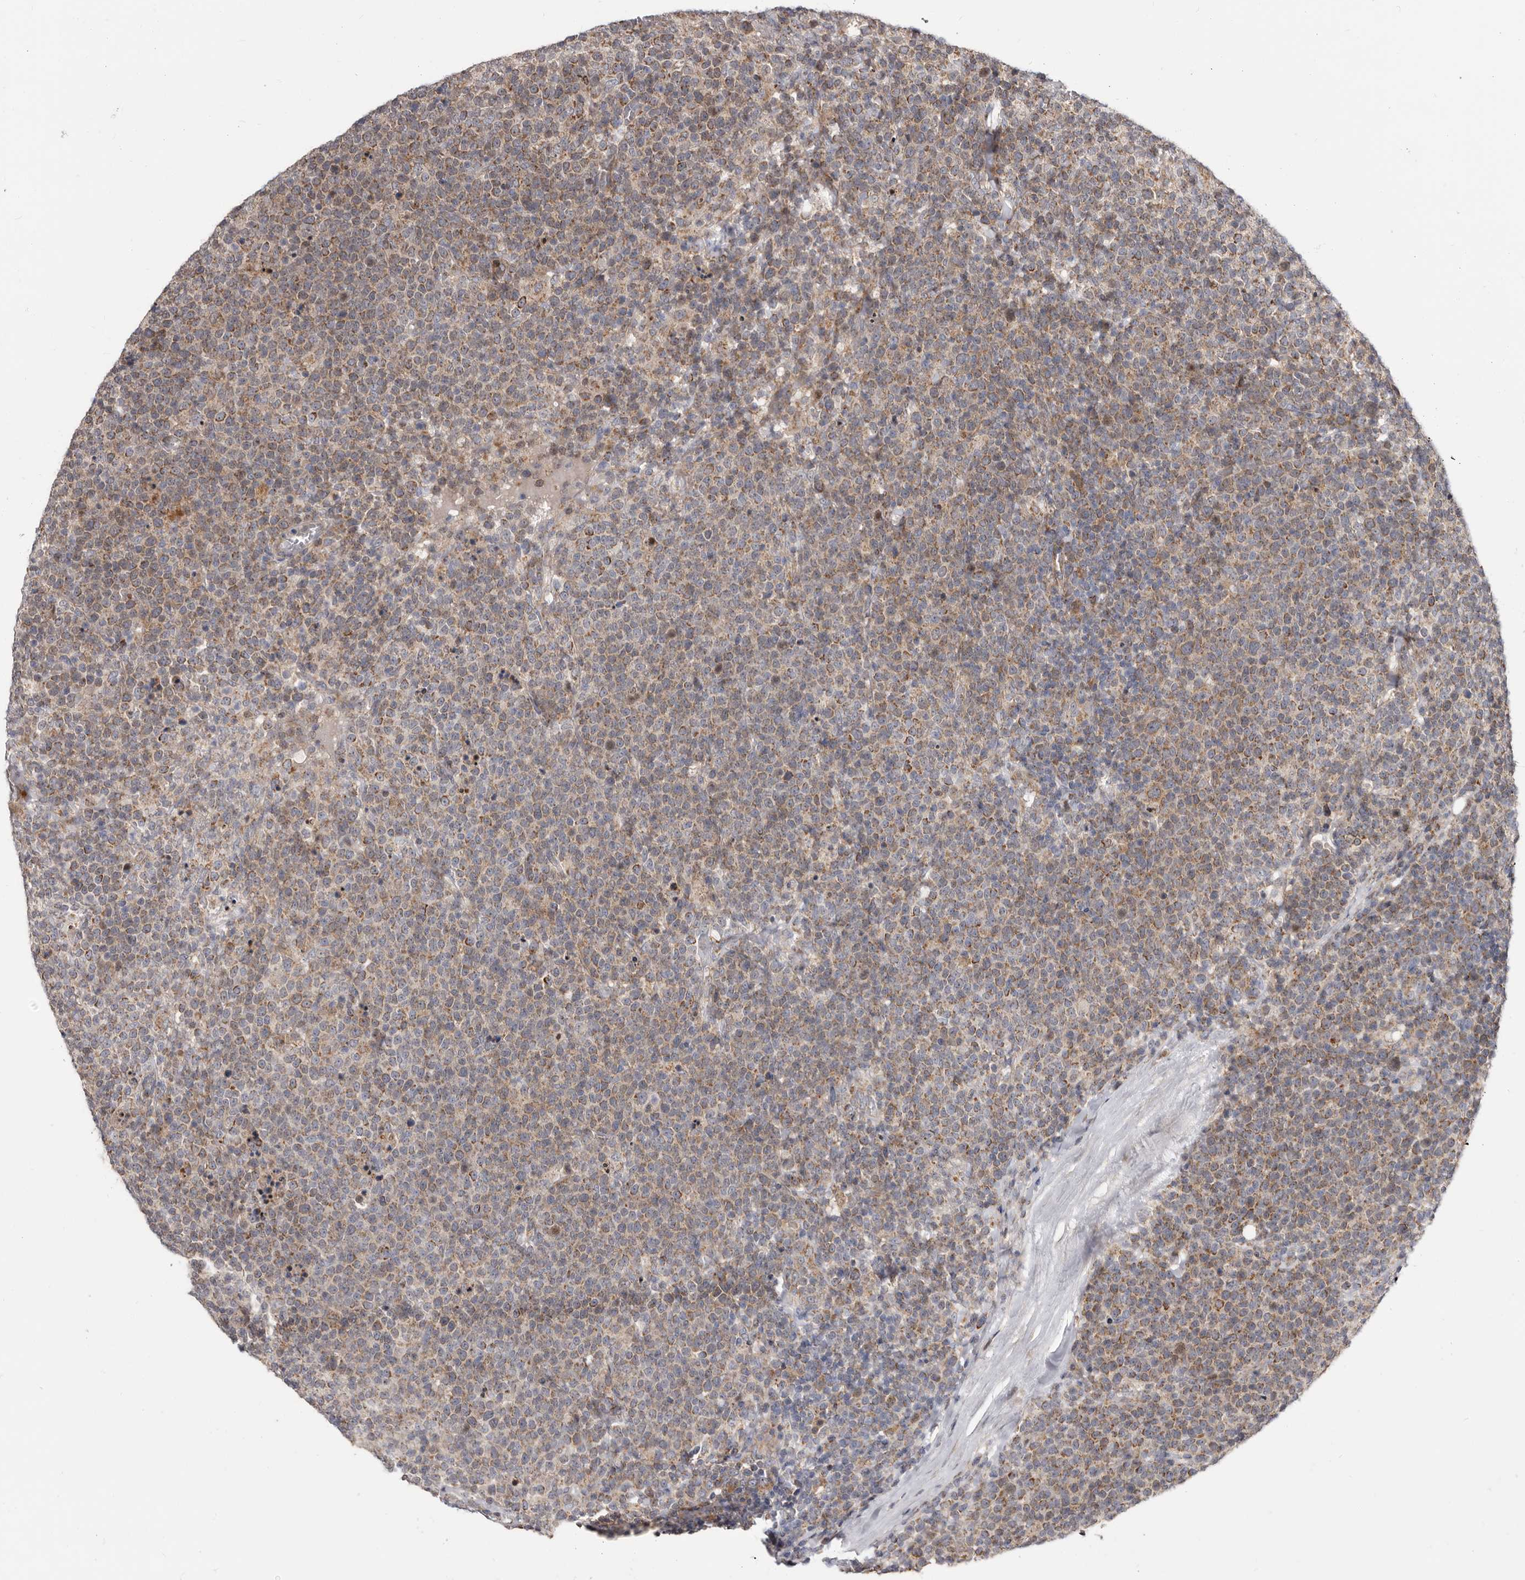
{"staining": {"intensity": "weak", "quantity": ">75%", "location": "cytoplasmic/membranous"}, "tissue": "lymphoma", "cell_type": "Tumor cells", "image_type": "cancer", "snomed": [{"axis": "morphology", "description": "Malignant lymphoma, non-Hodgkin's type, High grade"}, {"axis": "topography", "description": "Lymph node"}], "caption": "DAB (3,3'-diaminobenzidine) immunohistochemical staining of human lymphoma shows weak cytoplasmic/membranous protein expression in about >75% of tumor cells.", "gene": "SMC4", "patient": {"sex": "male", "age": 61}}